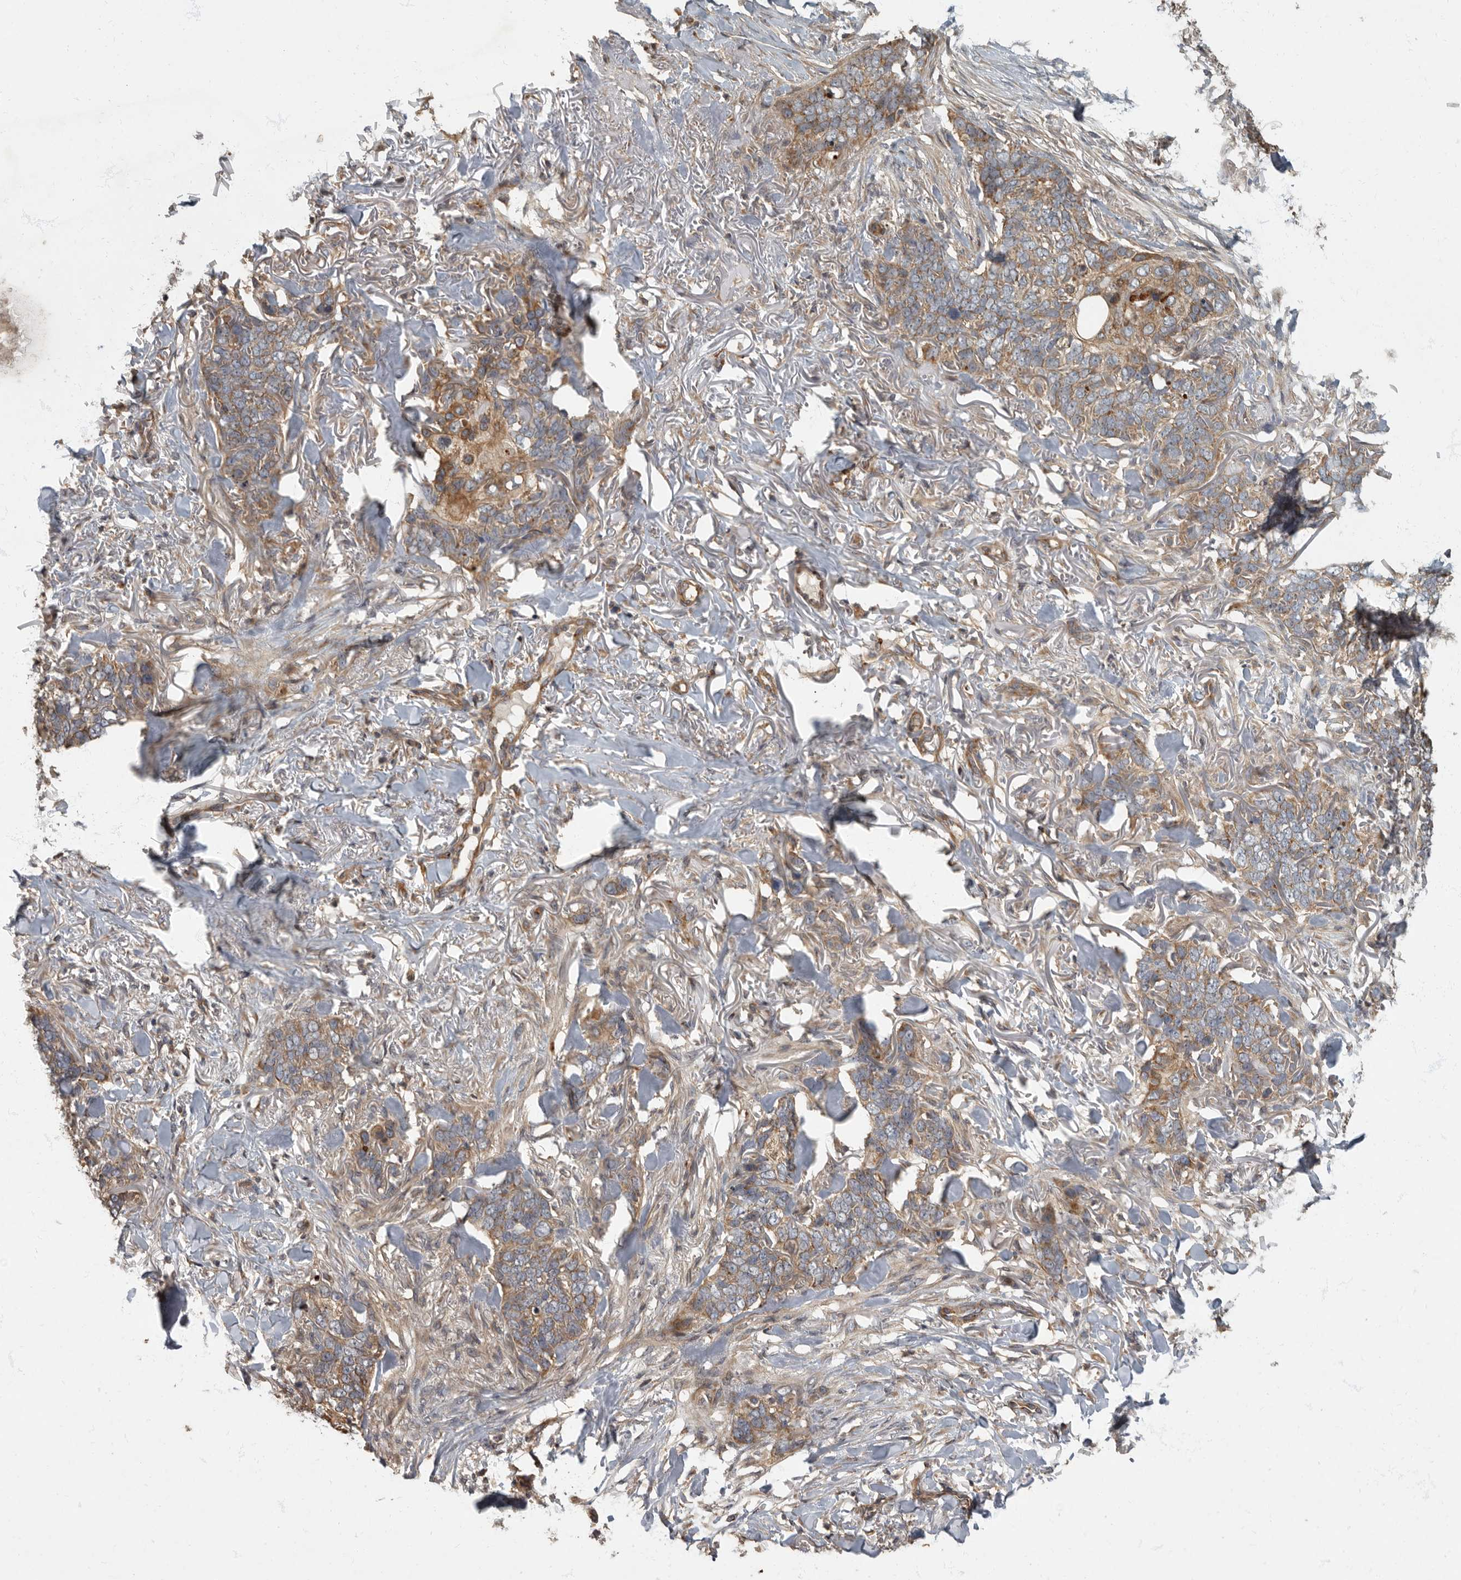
{"staining": {"intensity": "weak", "quantity": ">75%", "location": "cytoplasmic/membranous"}, "tissue": "skin cancer", "cell_type": "Tumor cells", "image_type": "cancer", "snomed": [{"axis": "morphology", "description": "Normal tissue, NOS"}, {"axis": "morphology", "description": "Basal cell carcinoma"}, {"axis": "topography", "description": "Skin"}], "caption": "The image shows staining of skin cancer, revealing weak cytoplasmic/membranous protein positivity (brown color) within tumor cells. The staining was performed using DAB (3,3'-diaminobenzidine) to visualize the protein expression in brown, while the nuclei were stained in blue with hematoxylin (Magnification: 20x).", "gene": "IQCK", "patient": {"sex": "male", "age": 77}}